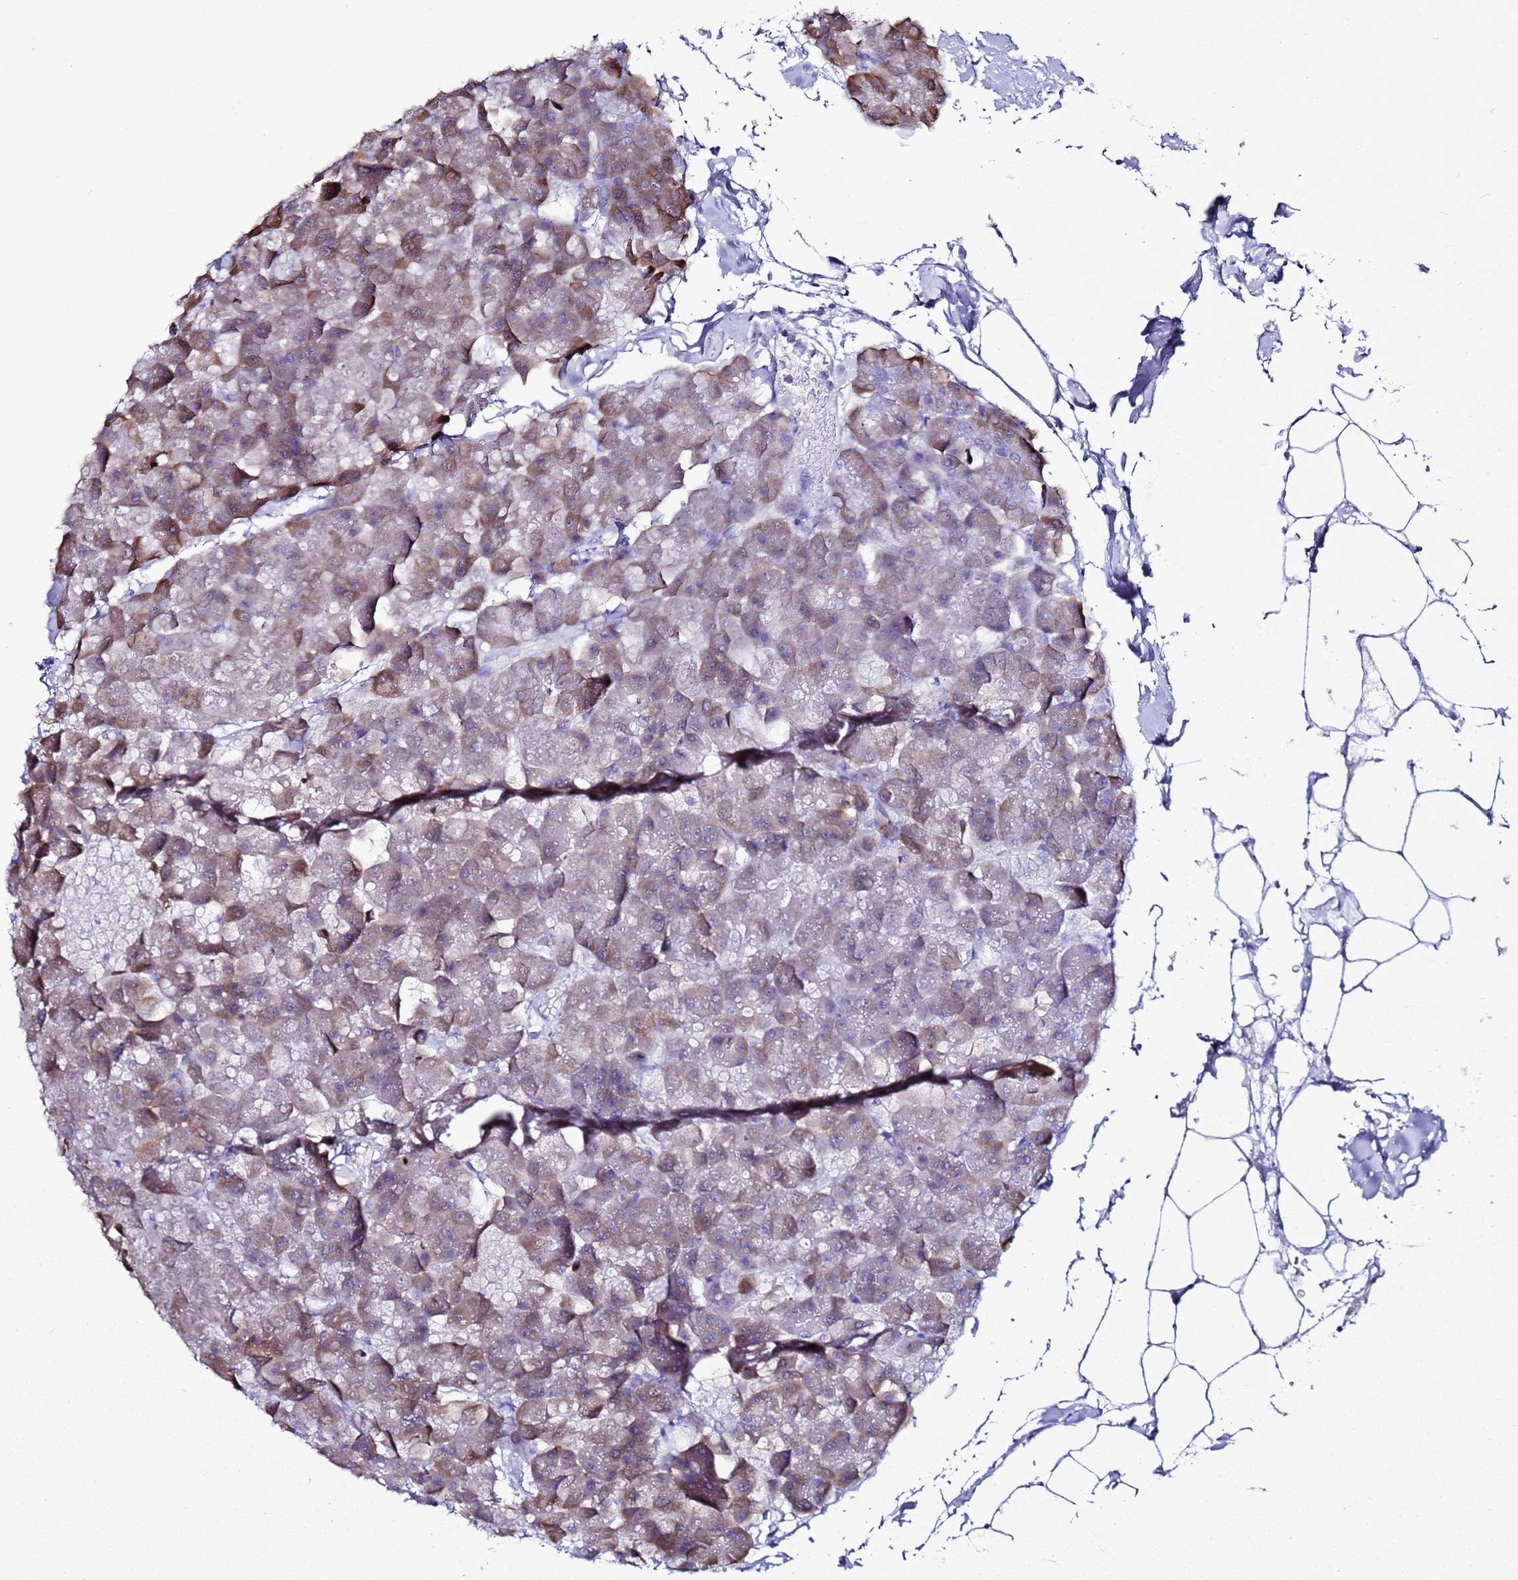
{"staining": {"intensity": "moderate", "quantity": ">75%", "location": "cytoplasmic/membranous,nuclear"}, "tissue": "pancreas", "cell_type": "Exocrine glandular cells", "image_type": "normal", "snomed": [{"axis": "morphology", "description": "Normal tissue, NOS"}, {"axis": "topography", "description": "Pancreas"}], "caption": "A brown stain highlights moderate cytoplasmic/membranous,nuclear positivity of a protein in exocrine glandular cells of unremarkable pancreas. Using DAB (3,3'-diaminobenzidine) (brown) and hematoxylin (blue) stains, captured at high magnification using brightfield microscopy.", "gene": "BCL7A", "patient": {"sex": "male", "age": 35}}